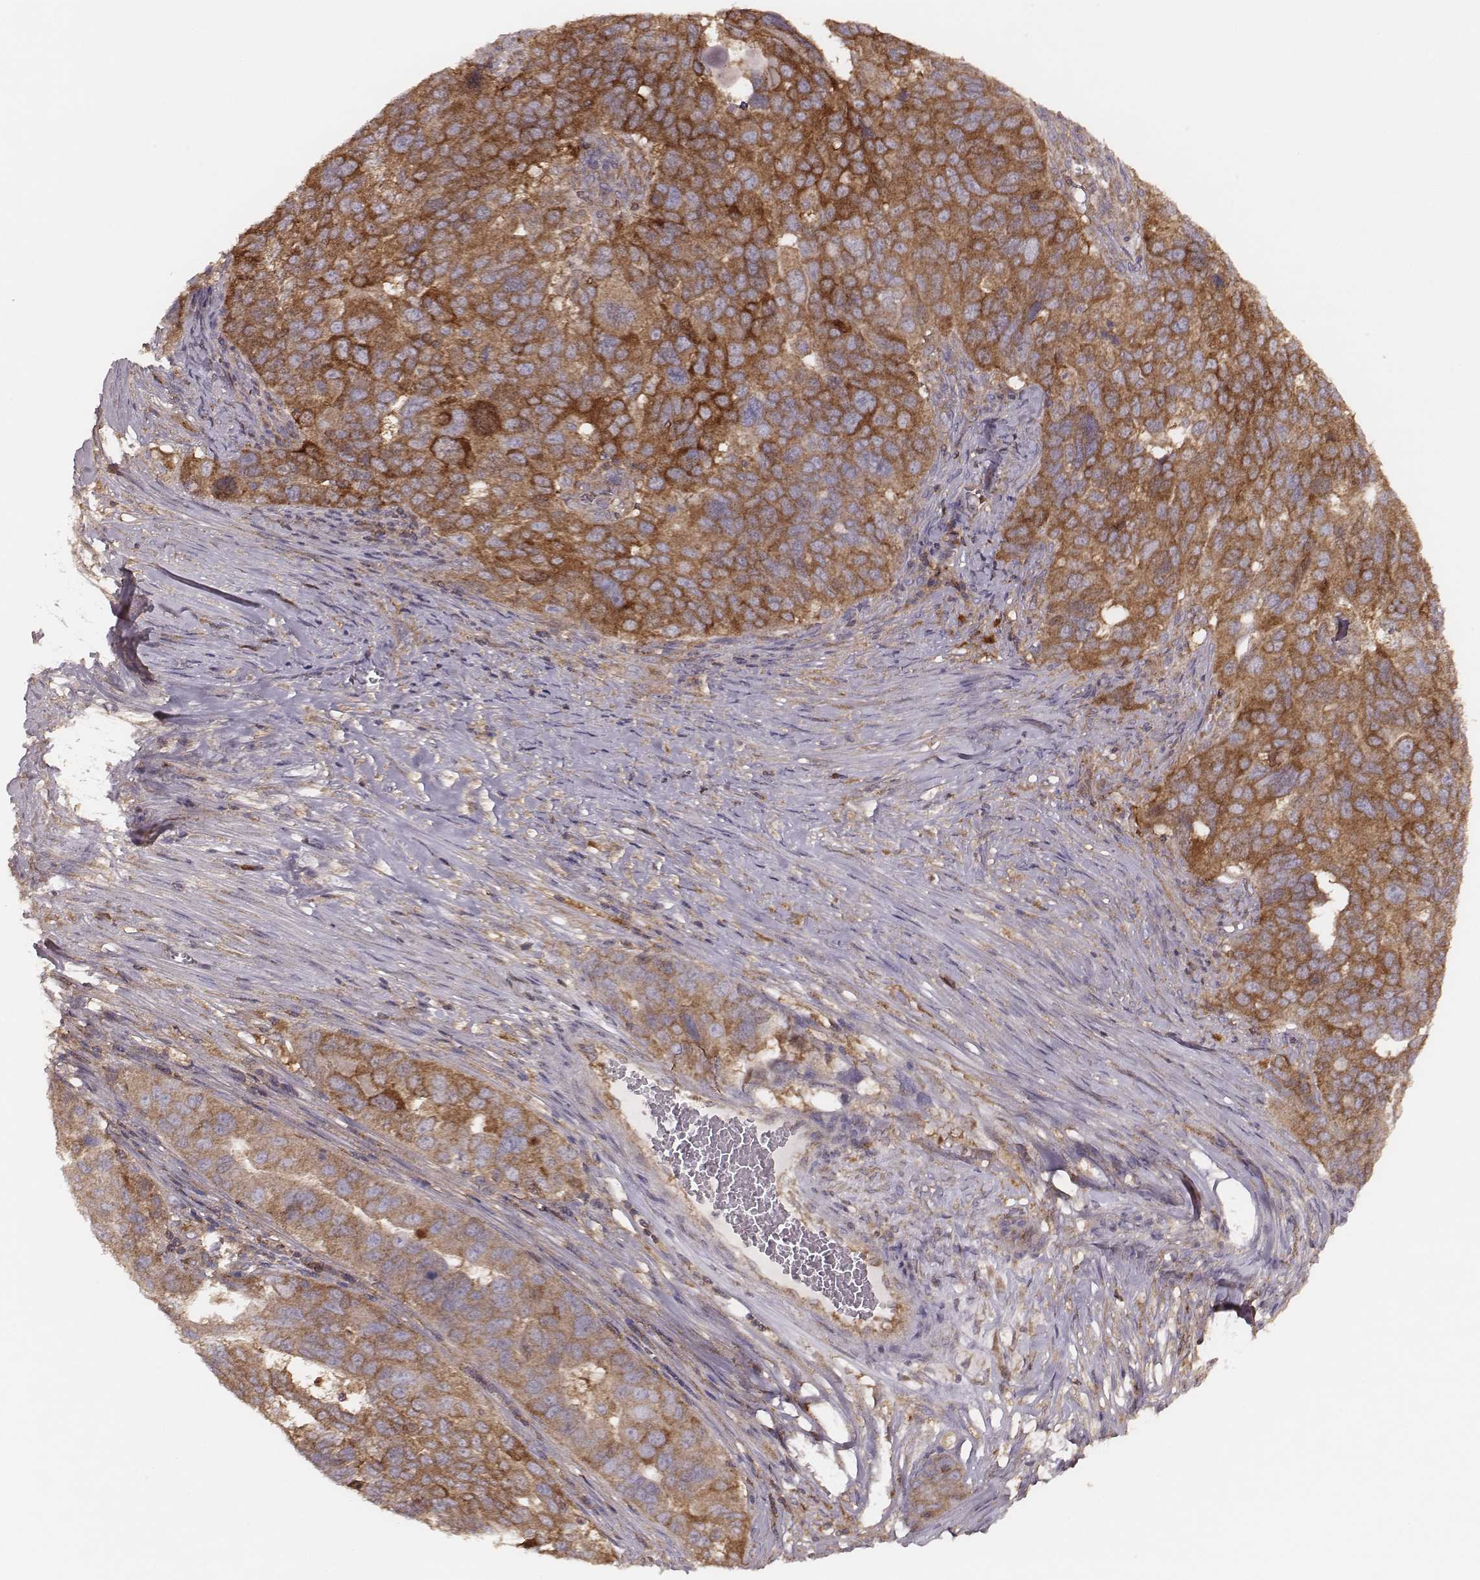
{"staining": {"intensity": "strong", "quantity": ">75%", "location": "cytoplasmic/membranous"}, "tissue": "ovarian cancer", "cell_type": "Tumor cells", "image_type": "cancer", "snomed": [{"axis": "morphology", "description": "Carcinoma, endometroid"}, {"axis": "topography", "description": "Soft tissue"}, {"axis": "topography", "description": "Ovary"}], "caption": "Ovarian cancer (endometroid carcinoma) tissue exhibits strong cytoplasmic/membranous positivity in about >75% of tumor cells", "gene": "CARS1", "patient": {"sex": "female", "age": 52}}